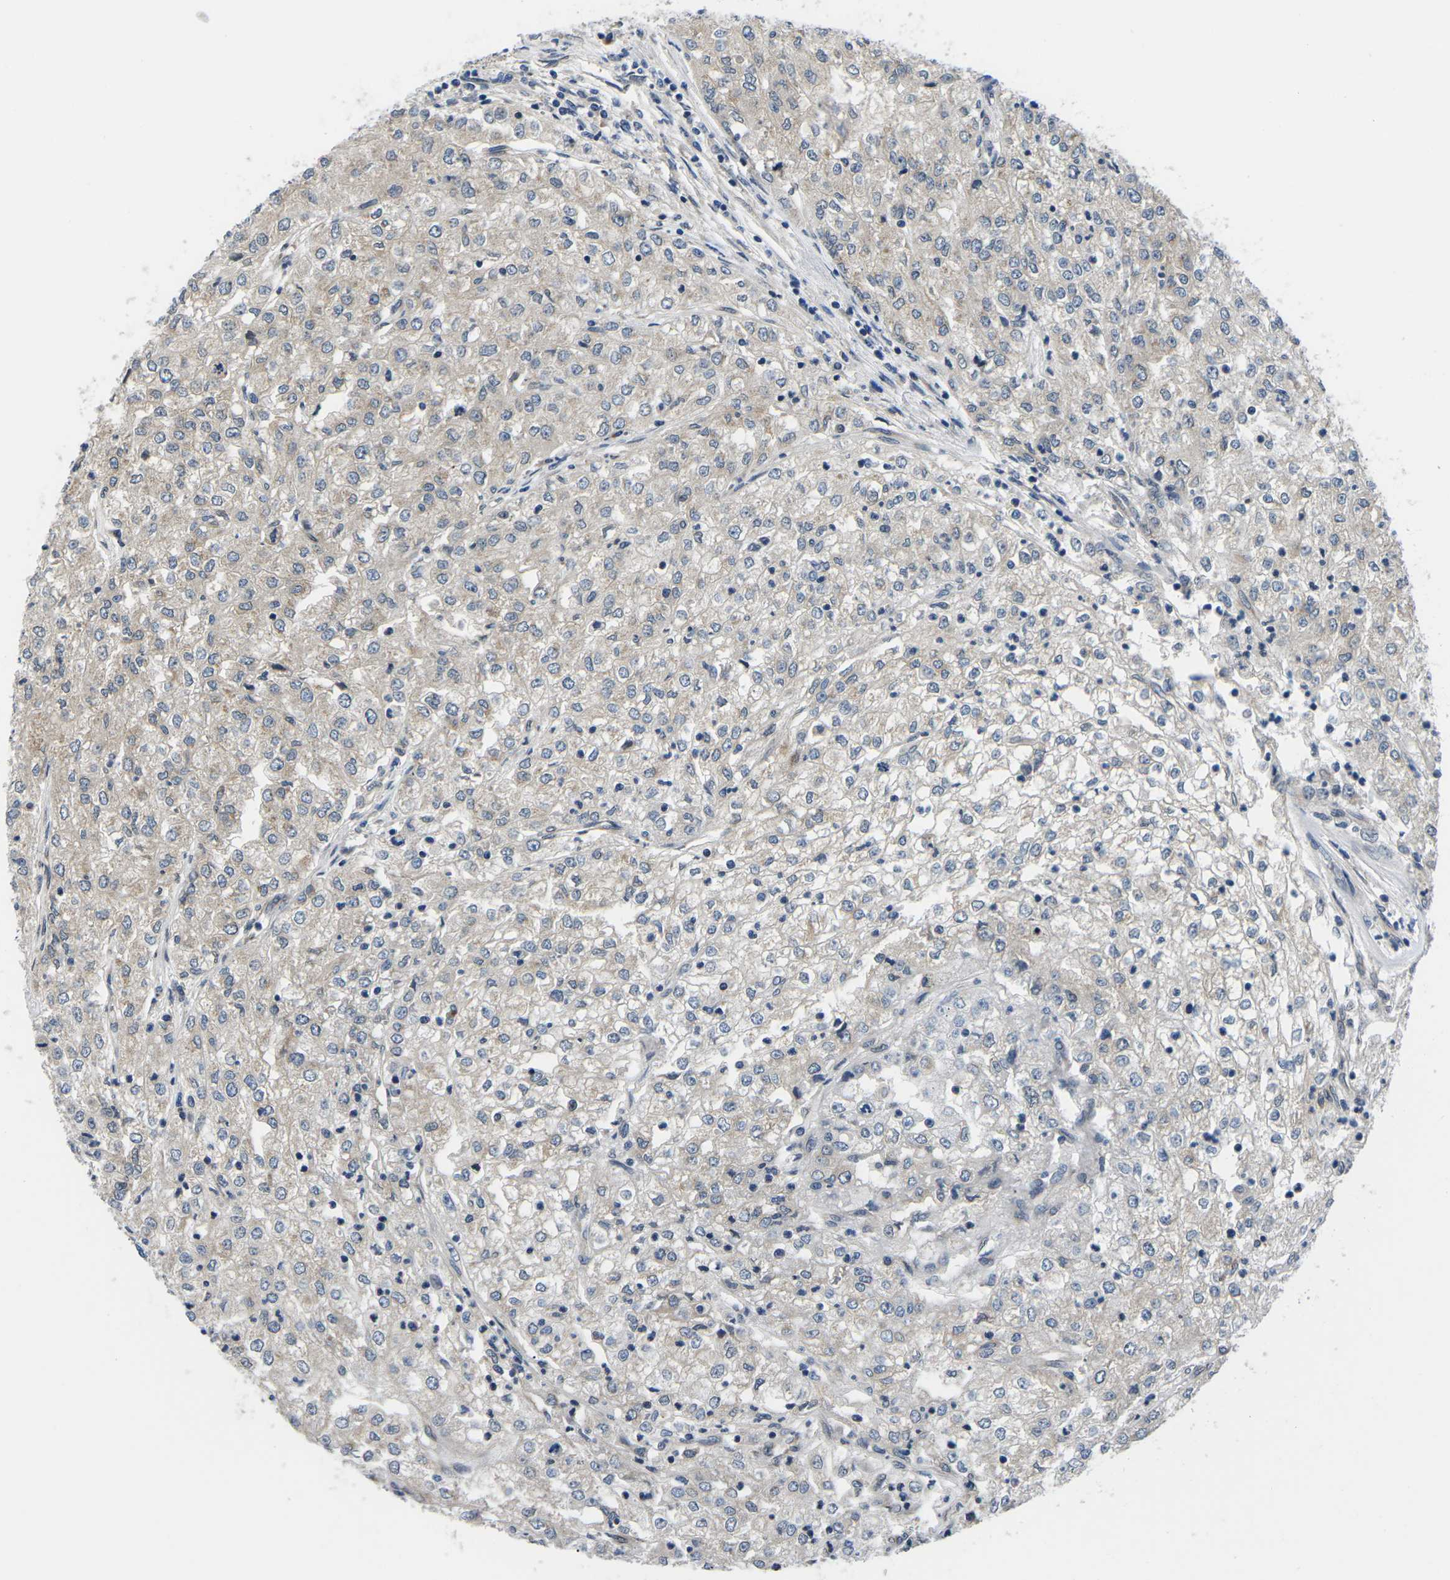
{"staining": {"intensity": "negative", "quantity": "none", "location": "none"}, "tissue": "renal cancer", "cell_type": "Tumor cells", "image_type": "cancer", "snomed": [{"axis": "morphology", "description": "Adenocarcinoma, NOS"}, {"axis": "topography", "description": "Kidney"}], "caption": "Tumor cells are negative for brown protein staining in renal cancer.", "gene": "SNX10", "patient": {"sex": "female", "age": 54}}